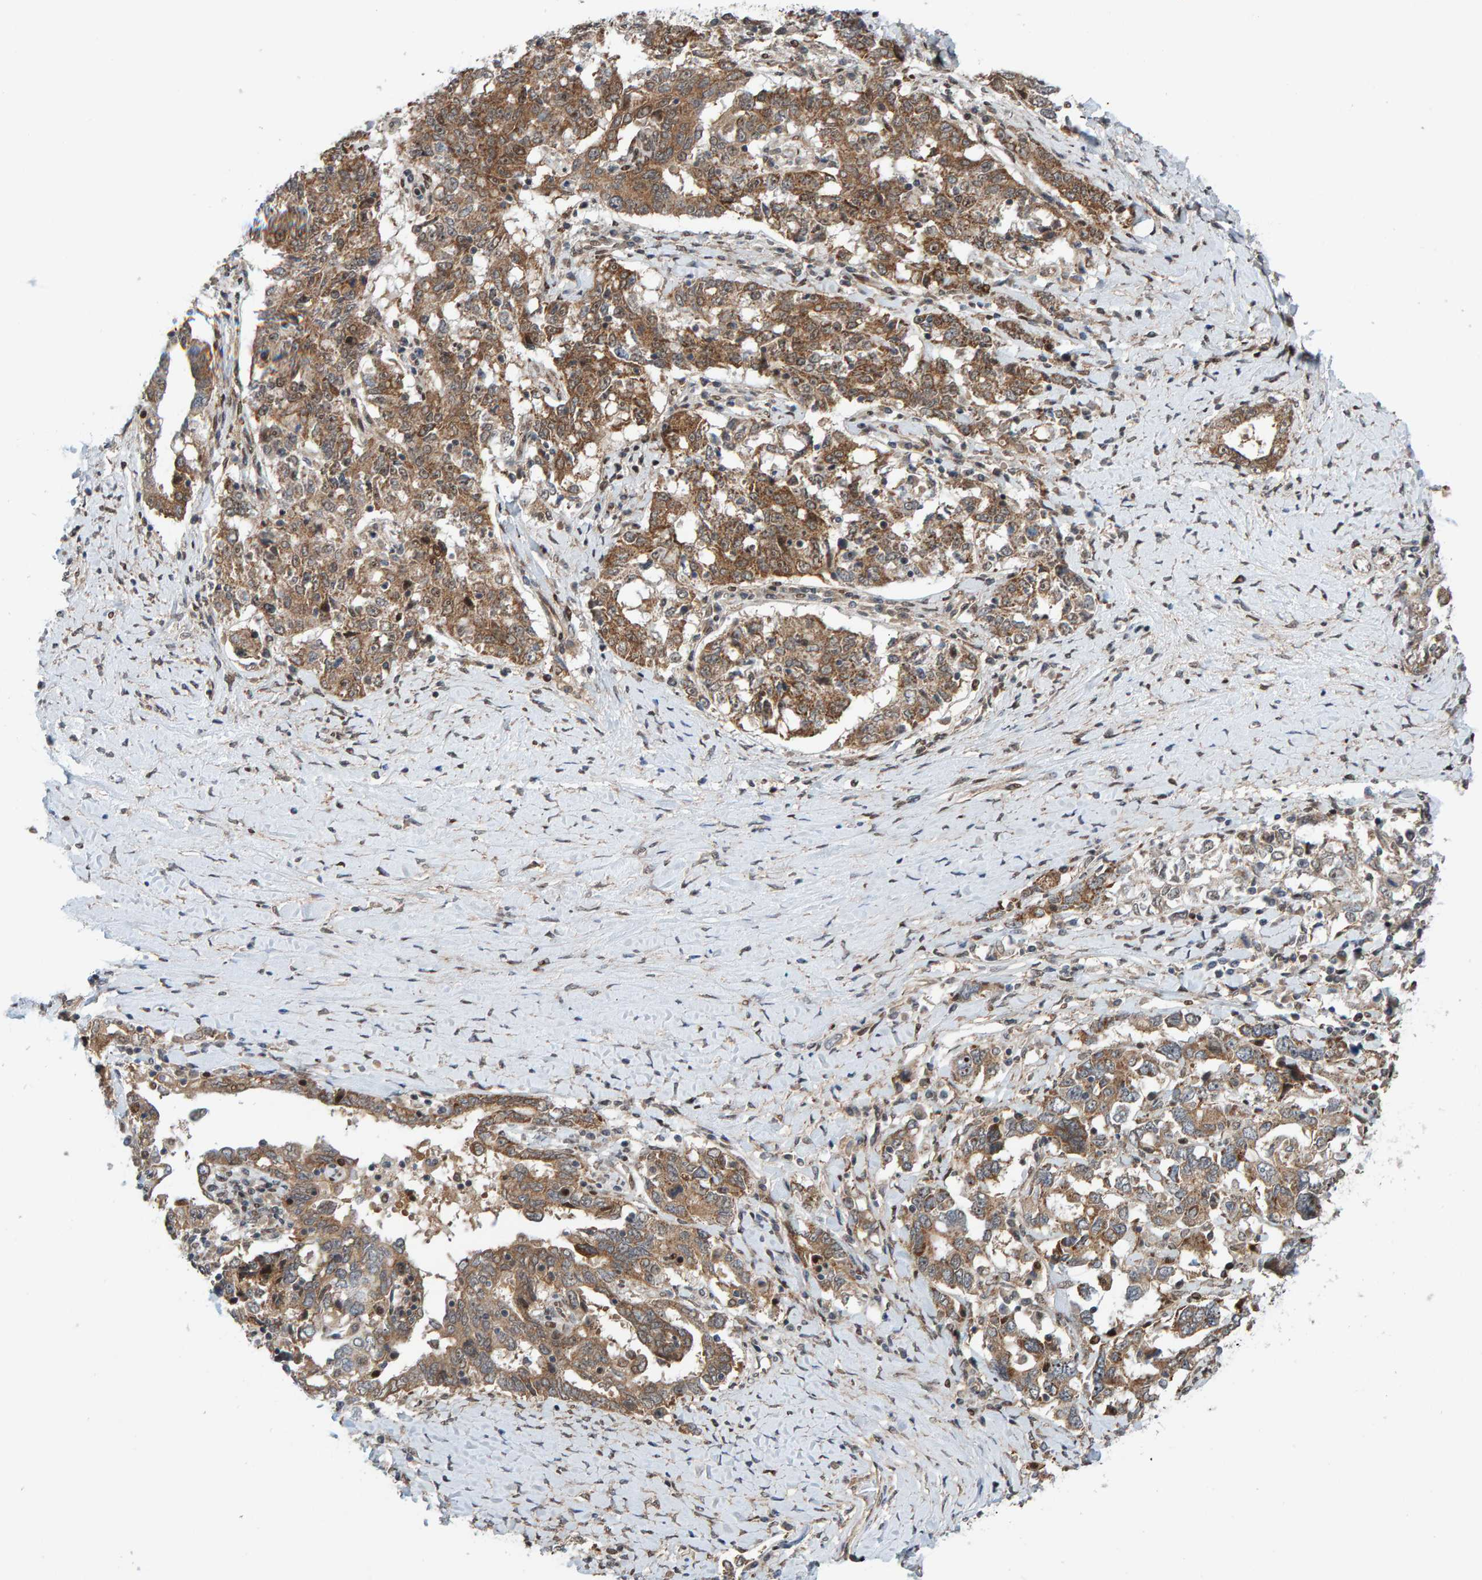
{"staining": {"intensity": "moderate", "quantity": ">75%", "location": "cytoplasmic/membranous"}, "tissue": "ovarian cancer", "cell_type": "Tumor cells", "image_type": "cancer", "snomed": [{"axis": "morphology", "description": "Carcinoma, endometroid"}, {"axis": "topography", "description": "Ovary"}], "caption": "Immunohistochemical staining of human ovarian cancer (endometroid carcinoma) demonstrates moderate cytoplasmic/membranous protein staining in about >75% of tumor cells.", "gene": "ZNF366", "patient": {"sex": "female", "age": 62}}